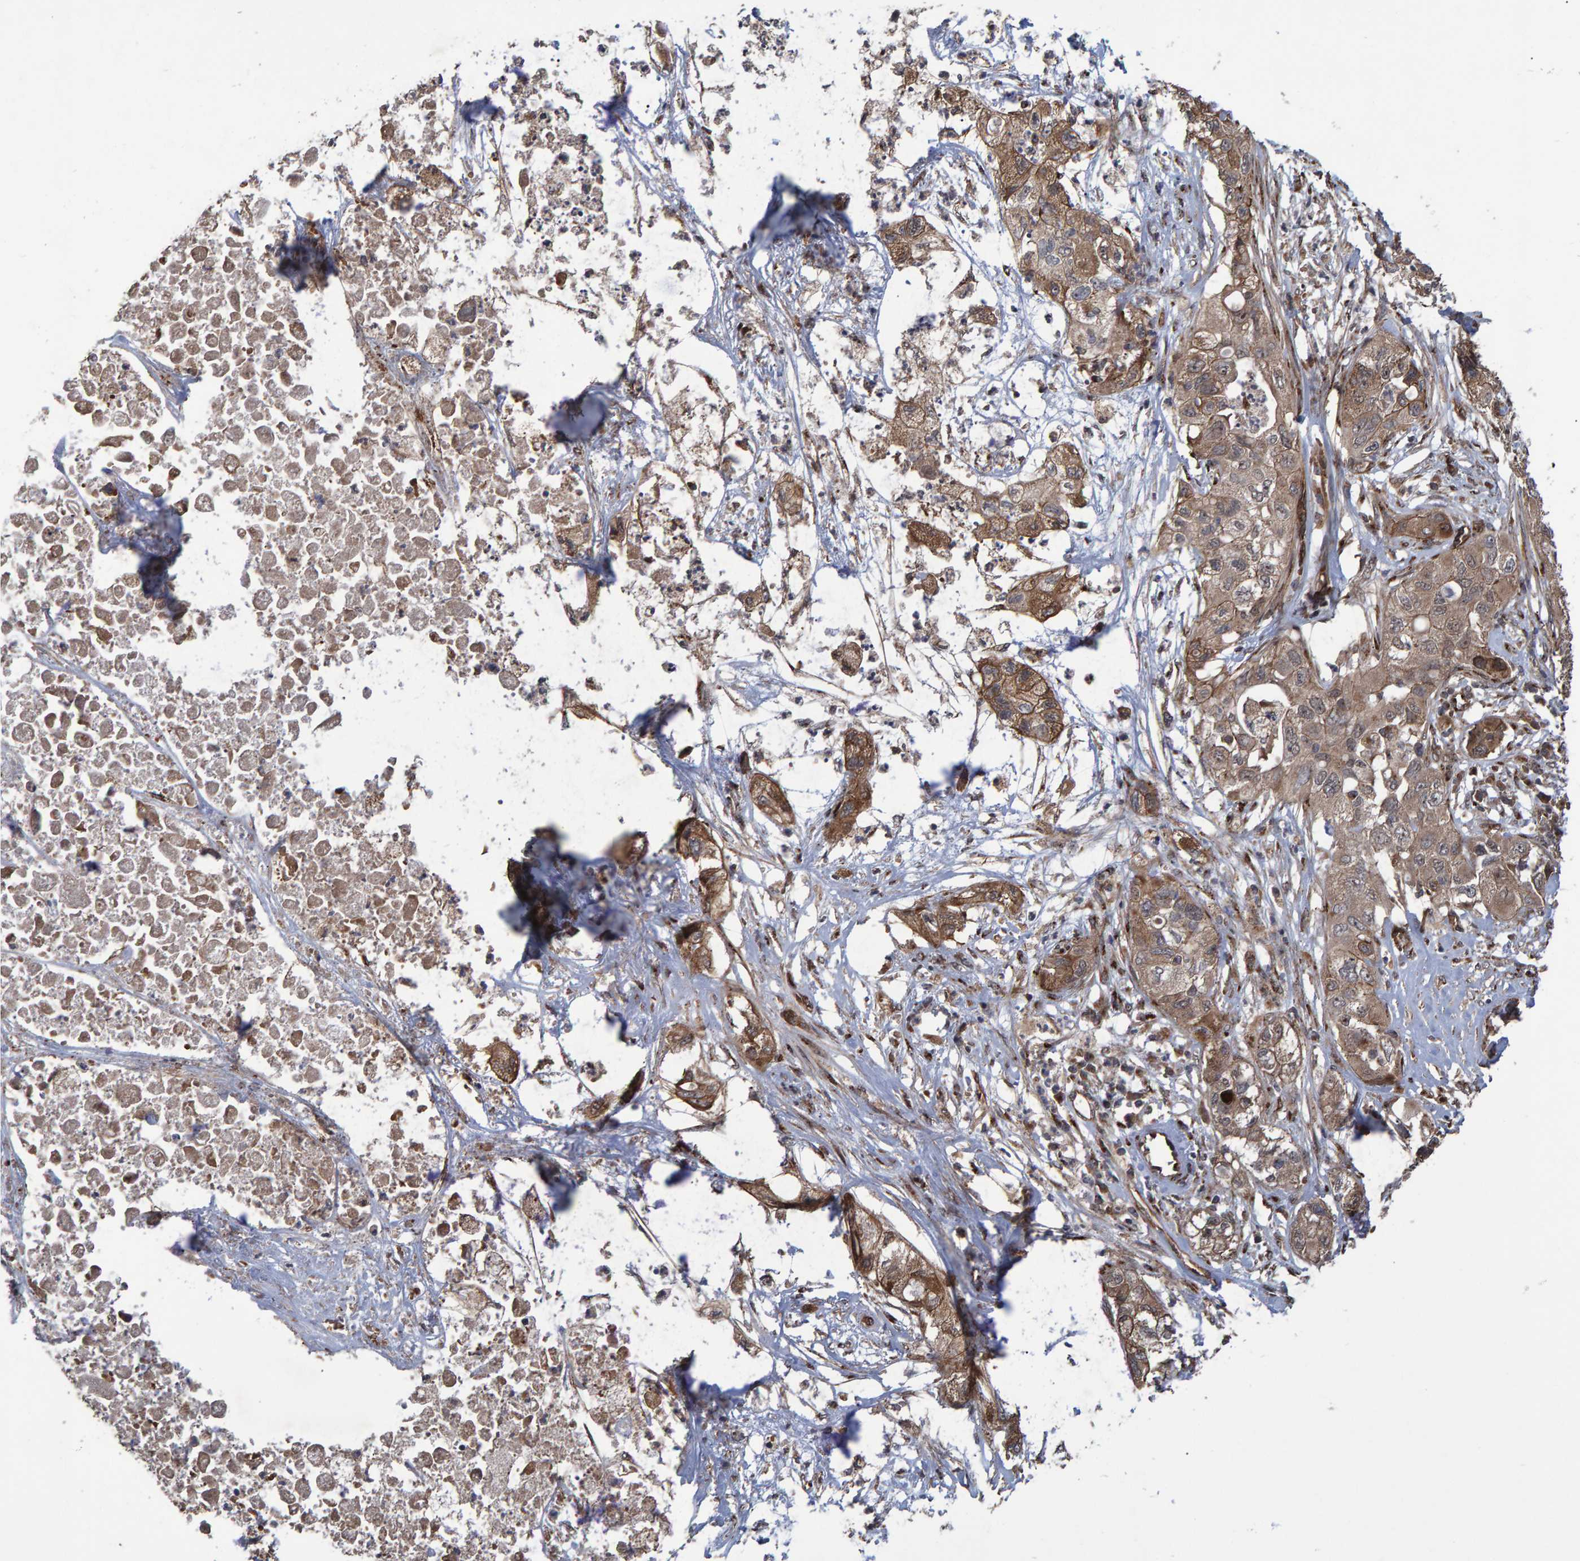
{"staining": {"intensity": "moderate", "quantity": ">75%", "location": "cytoplasmic/membranous"}, "tissue": "pancreatic cancer", "cell_type": "Tumor cells", "image_type": "cancer", "snomed": [{"axis": "morphology", "description": "Adenocarcinoma, NOS"}, {"axis": "topography", "description": "Pancreas"}], "caption": "Immunohistochemistry (IHC) of adenocarcinoma (pancreatic) reveals medium levels of moderate cytoplasmic/membranous staining in approximately >75% of tumor cells.", "gene": "TRIM68", "patient": {"sex": "female", "age": 78}}